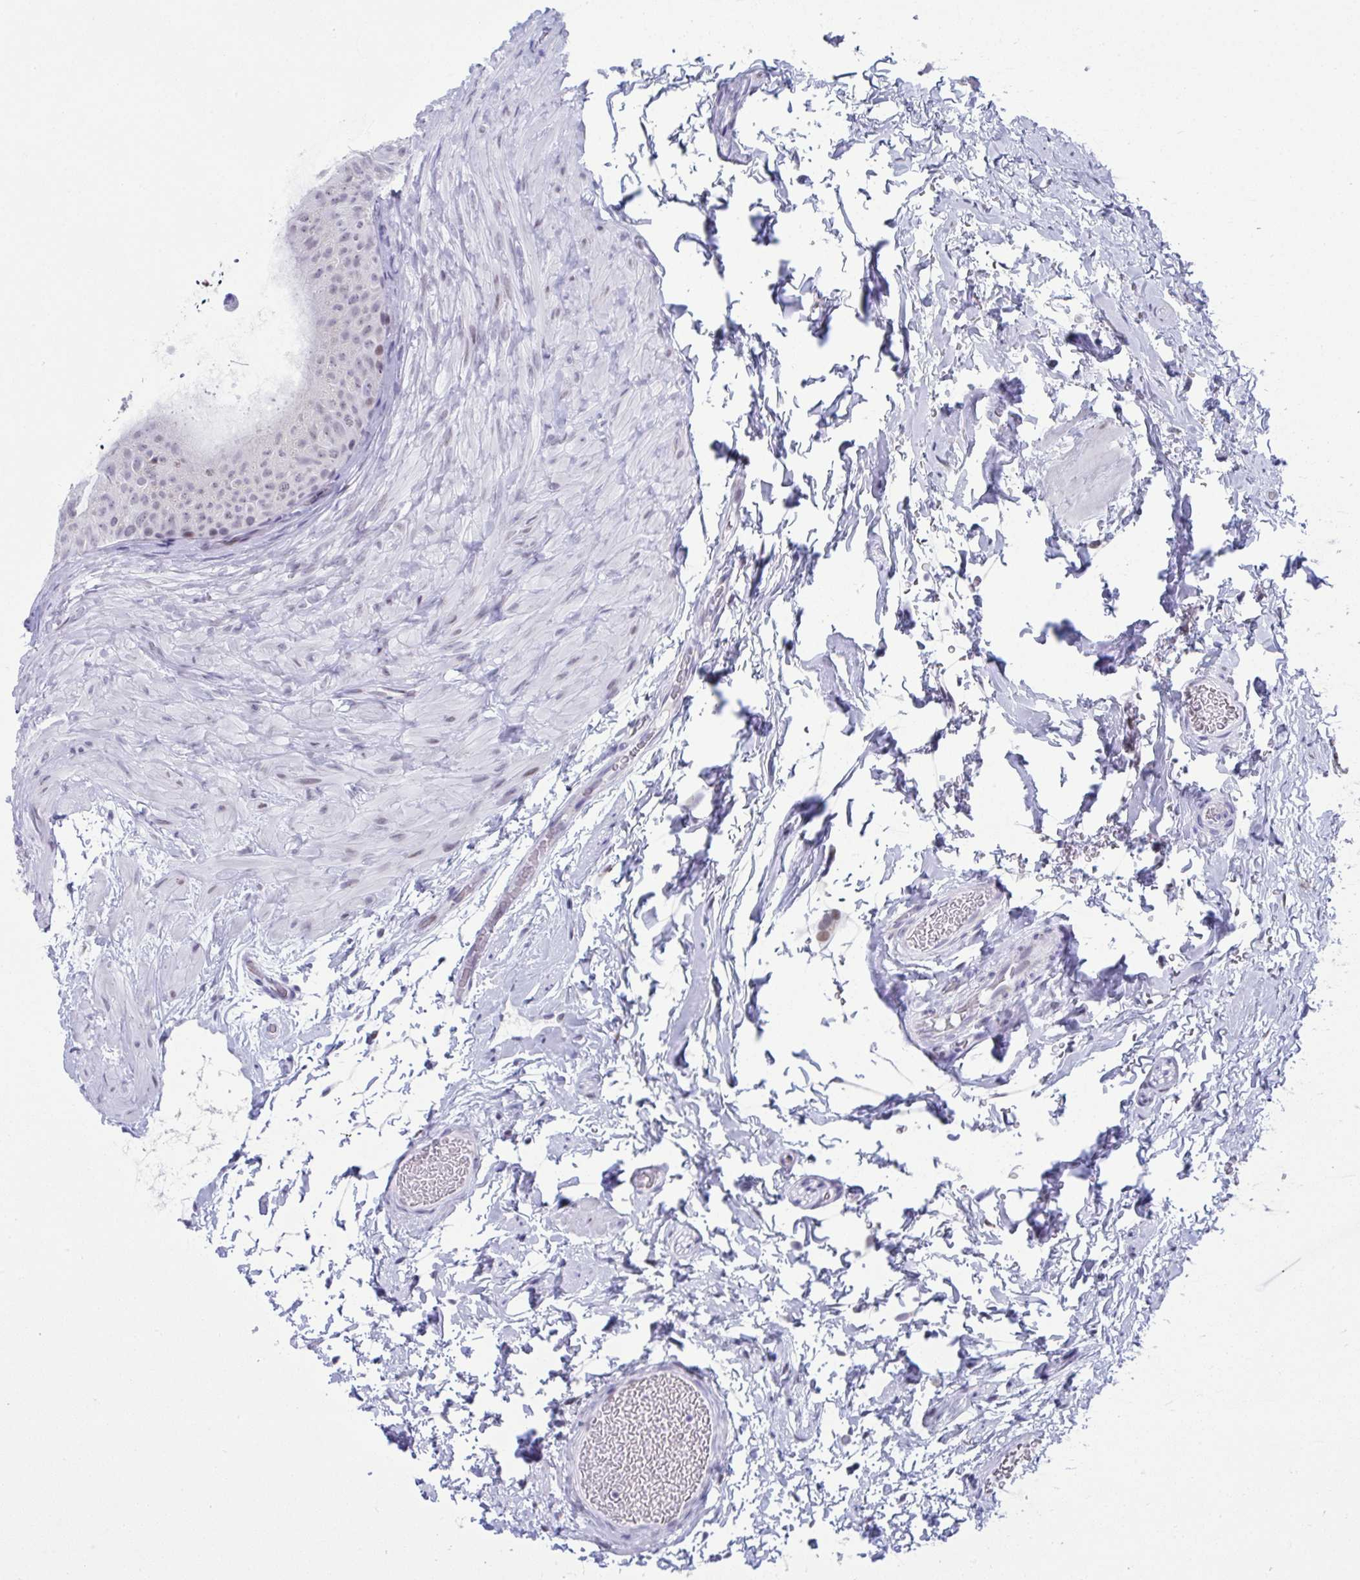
{"staining": {"intensity": "moderate", "quantity": "25%-75%", "location": "cytoplasmic/membranous,nuclear"}, "tissue": "epididymis", "cell_type": "Glandular cells", "image_type": "normal", "snomed": [{"axis": "morphology", "description": "Normal tissue, NOS"}, {"axis": "topography", "description": "Epididymis, spermatic cord, NOS"}, {"axis": "topography", "description": "Epididymis"}], "caption": "Protein expression analysis of unremarkable epididymis reveals moderate cytoplasmic/membranous,nuclear expression in about 25%-75% of glandular cells.", "gene": "SLC35C2", "patient": {"sex": "male", "age": 31}}